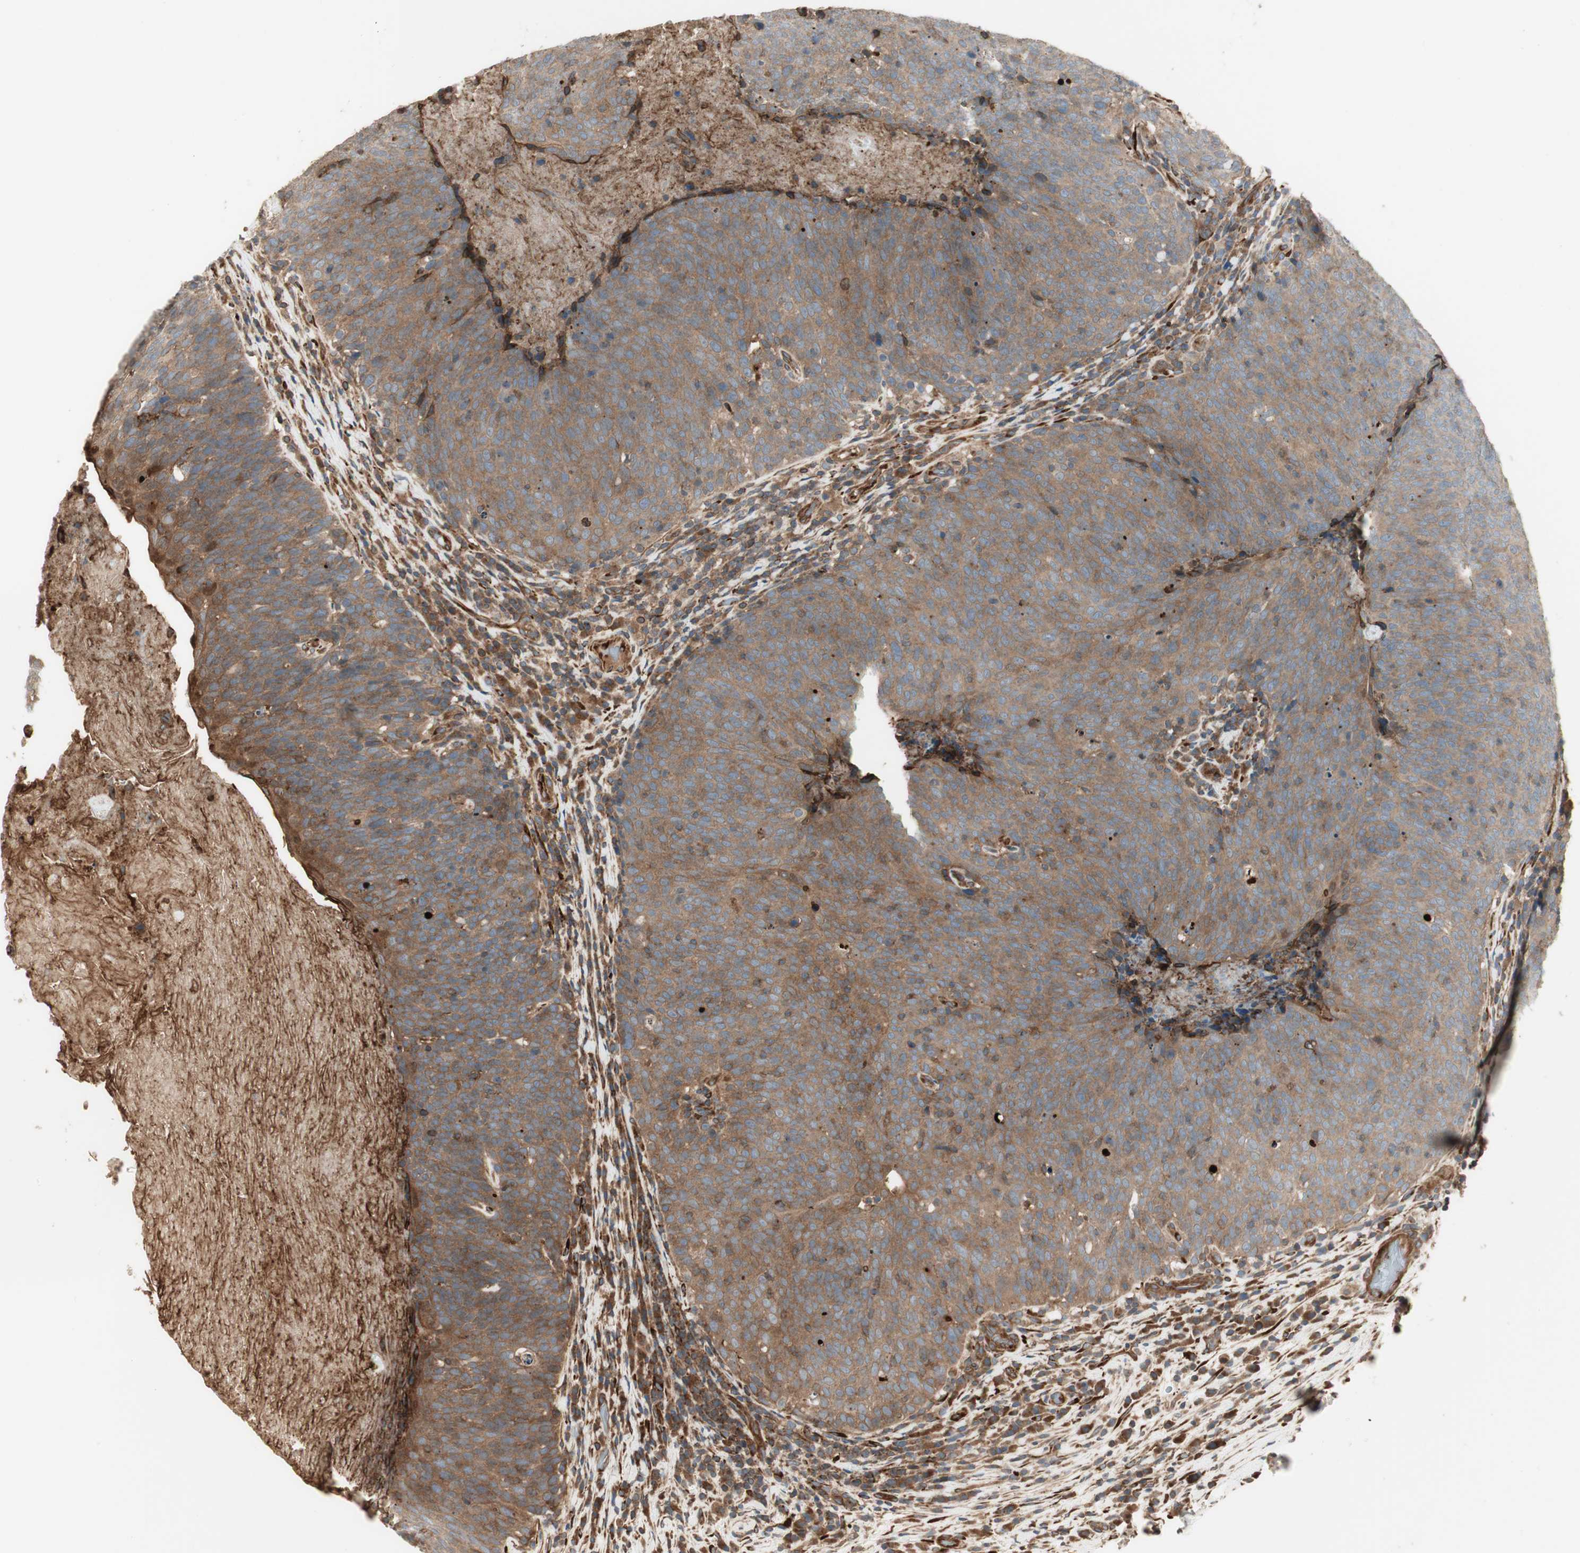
{"staining": {"intensity": "moderate", "quantity": ">75%", "location": "cytoplasmic/membranous"}, "tissue": "head and neck cancer", "cell_type": "Tumor cells", "image_type": "cancer", "snomed": [{"axis": "morphology", "description": "Squamous cell carcinoma, NOS"}, {"axis": "morphology", "description": "Squamous cell carcinoma, metastatic, NOS"}, {"axis": "topography", "description": "Lymph node"}, {"axis": "topography", "description": "Head-Neck"}], "caption": "Protein staining reveals moderate cytoplasmic/membranous positivity in about >75% of tumor cells in head and neck cancer.", "gene": "PRKG1", "patient": {"sex": "male", "age": 62}}